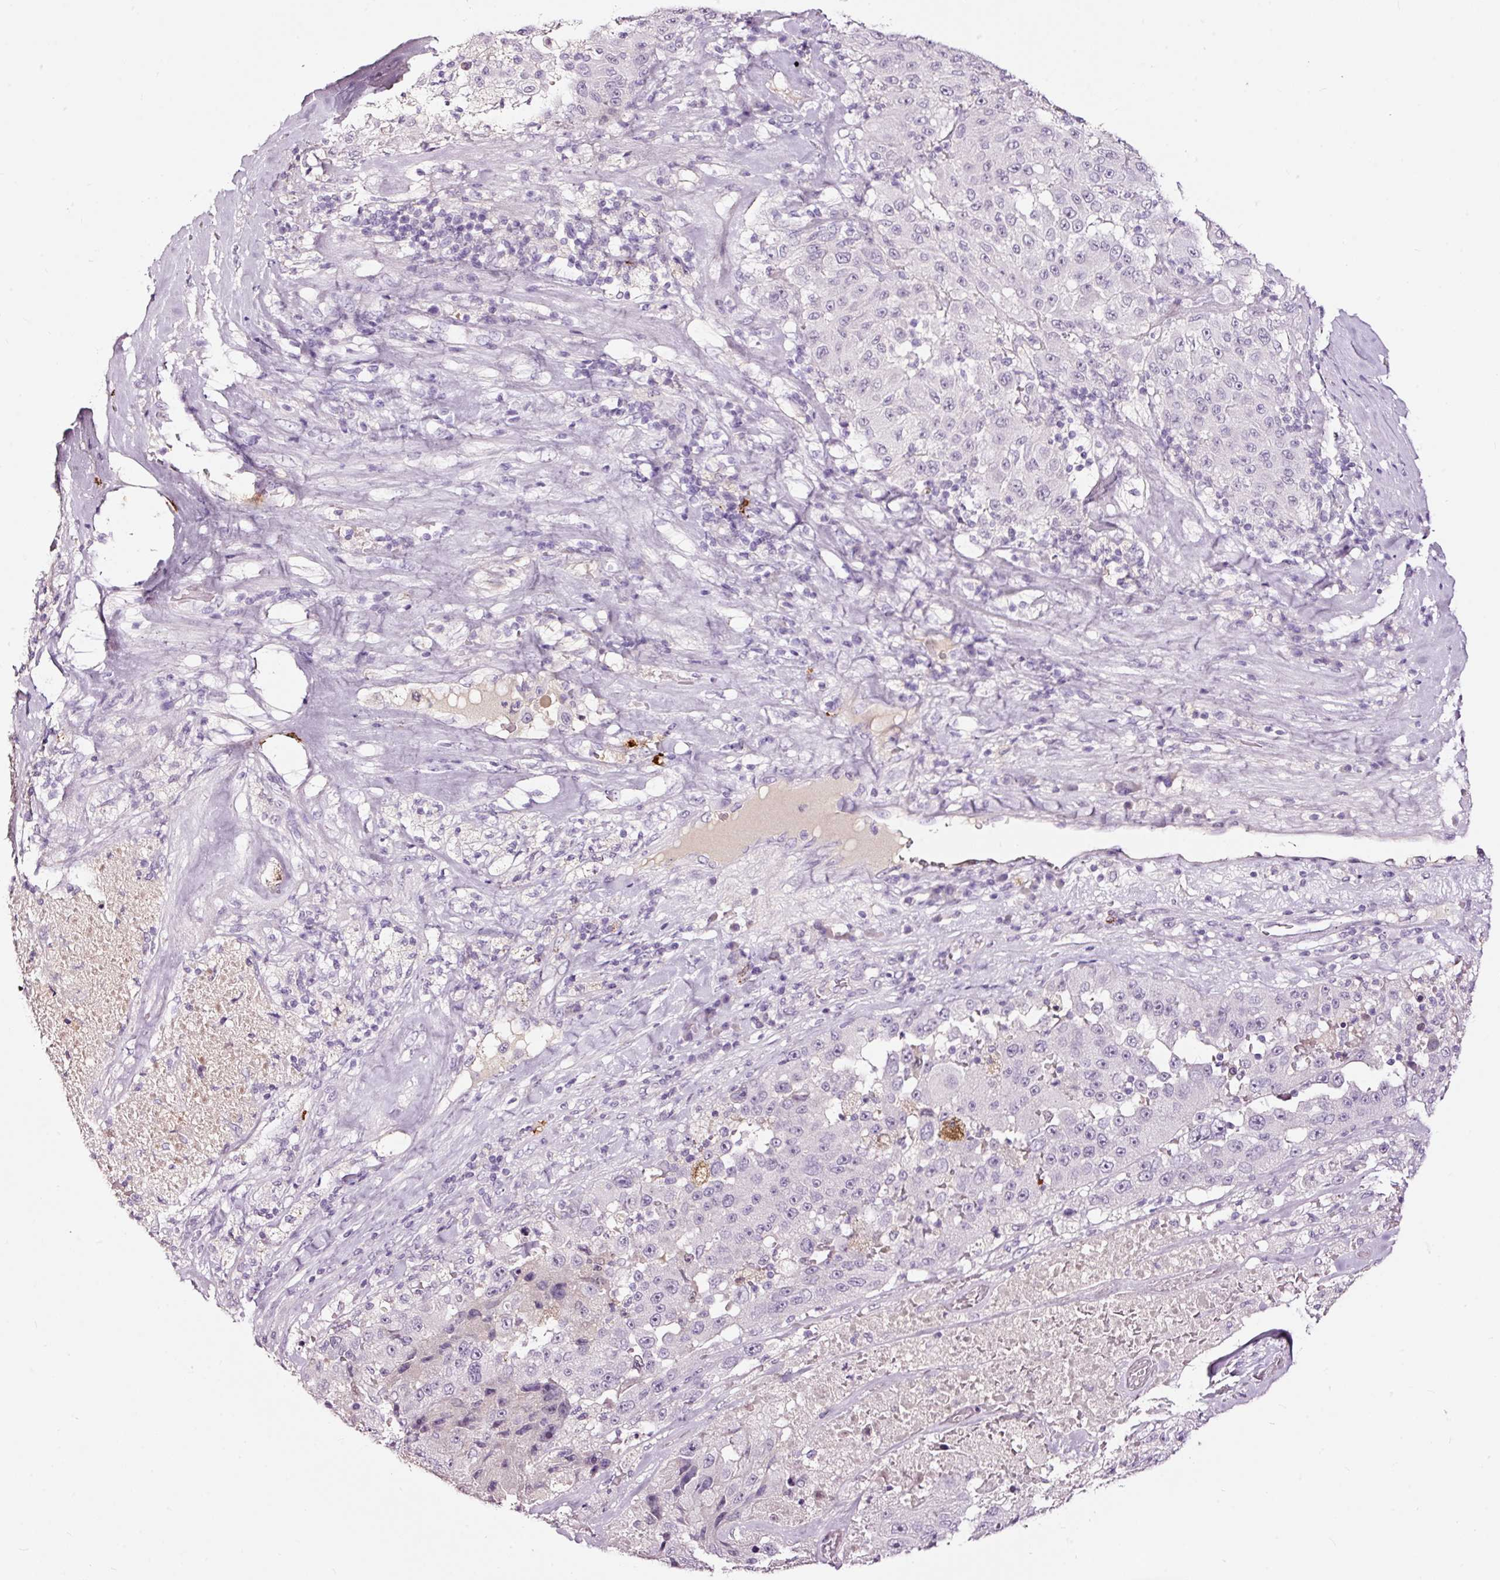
{"staining": {"intensity": "negative", "quantity": "none", "location": "none"}, "tissue": "melanoma", "cell_type": "Tumor cells", "image_type": "cancer", "snomed": [{"axis": "morphology", "description": "Malignant melanoma, Metastatic site"}, {"axis": "topography", "description": "Lymph node"}], "caption": "Human malignant melanoma (metastatic site) stained for a protein using immunohistochemistry (IHC) demonstrates no staining in tumor cells.", "gene": "LAMP3", "patient": {"sex": "male", "age": 62}}